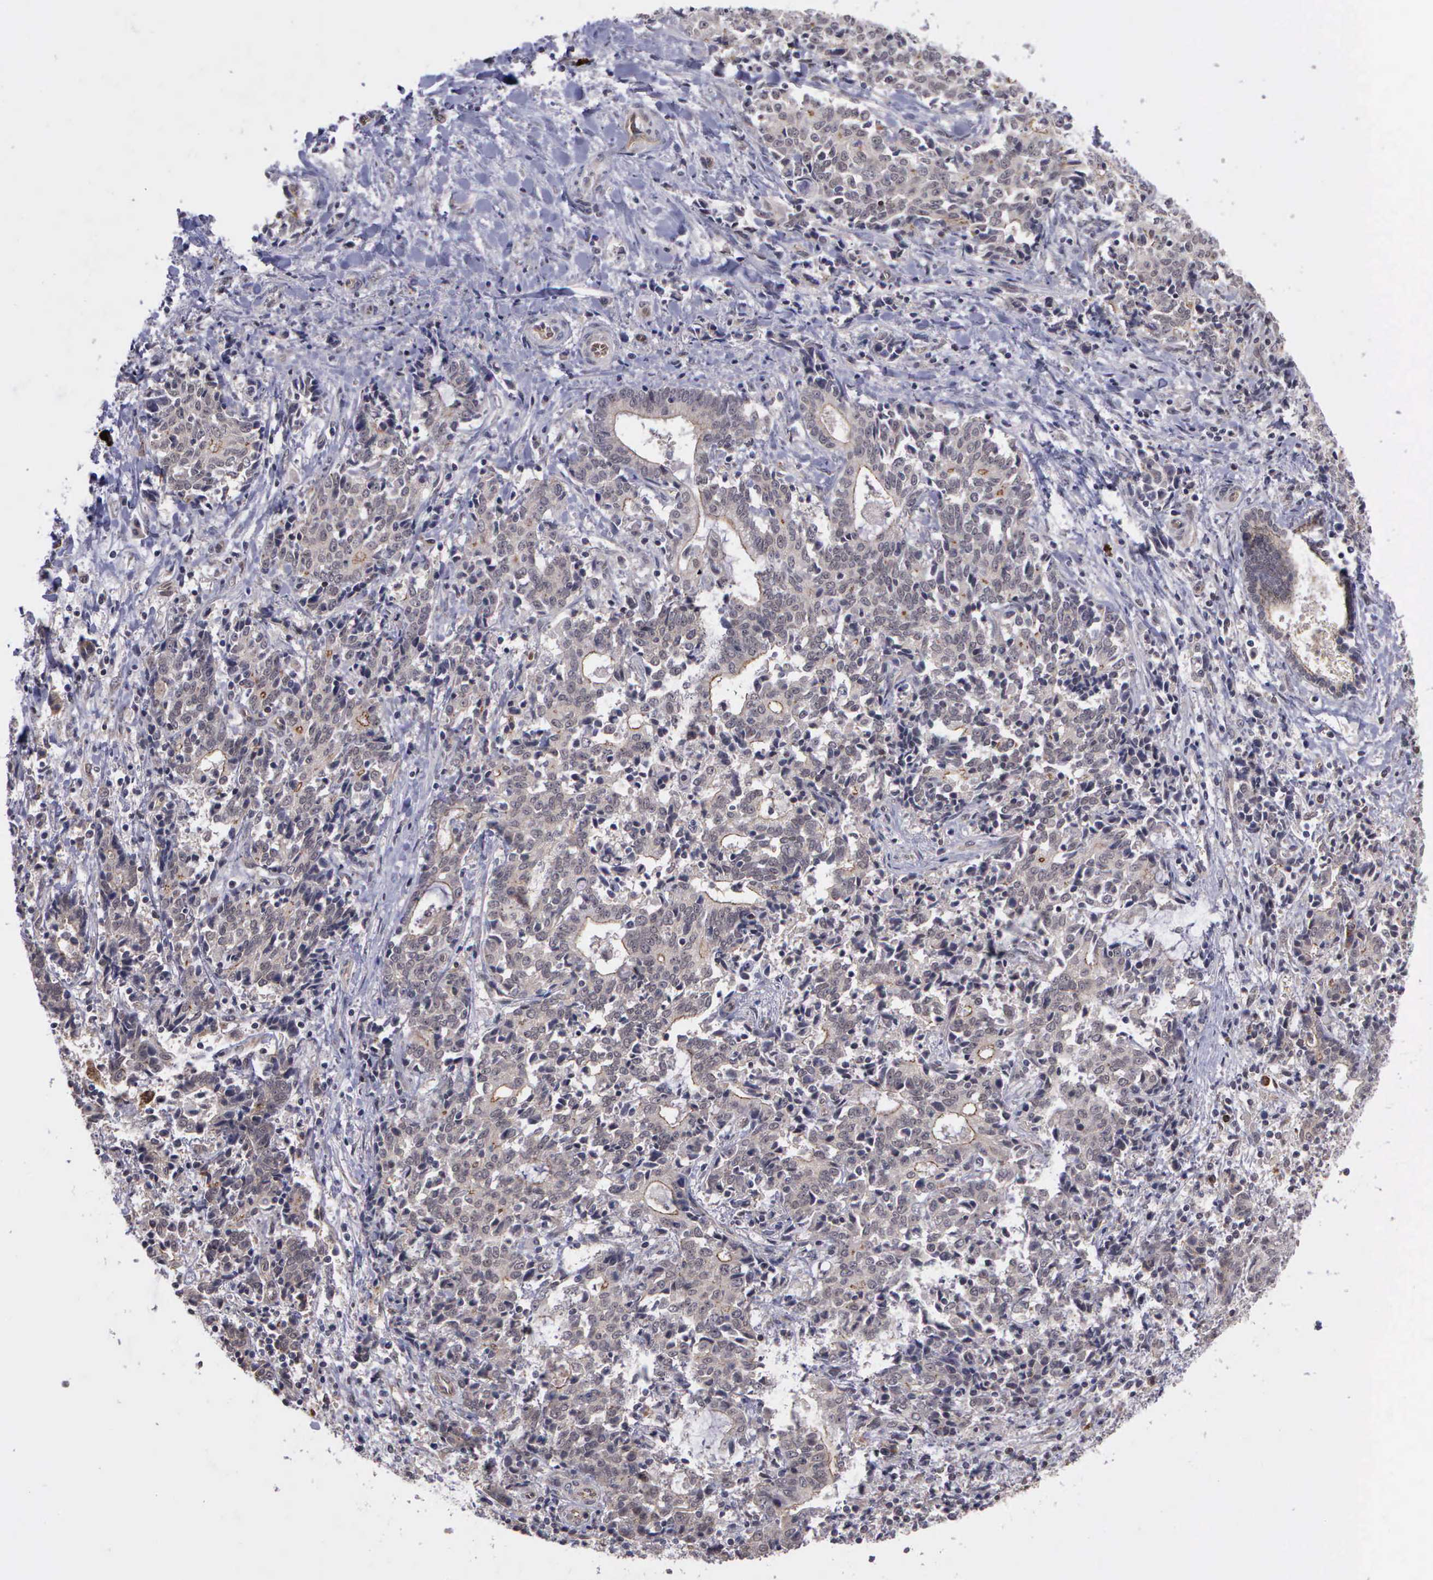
{"staining": {"intensity": "weak", "quantity": "25%-75%", "location": "cytoplasmic/membranous"}, "tissue": "liver cancer", "cell_type": "Tumor cells", "image_type": "cancer", "snomed": [{"axis": "morphology", "description": "Cholangiocarcinoma"}, {"axis": "topography", "description": "Liver"}], "caption": "This photomicrograph shows IHC staining of human cholangiocarcinoma (liver), with low weak cytoplasmic/membranous positivity in approximately 25%-75% of tumor cells.", "gene": "MAP3K9", "patient": {"sex": "male", "age": 57}}